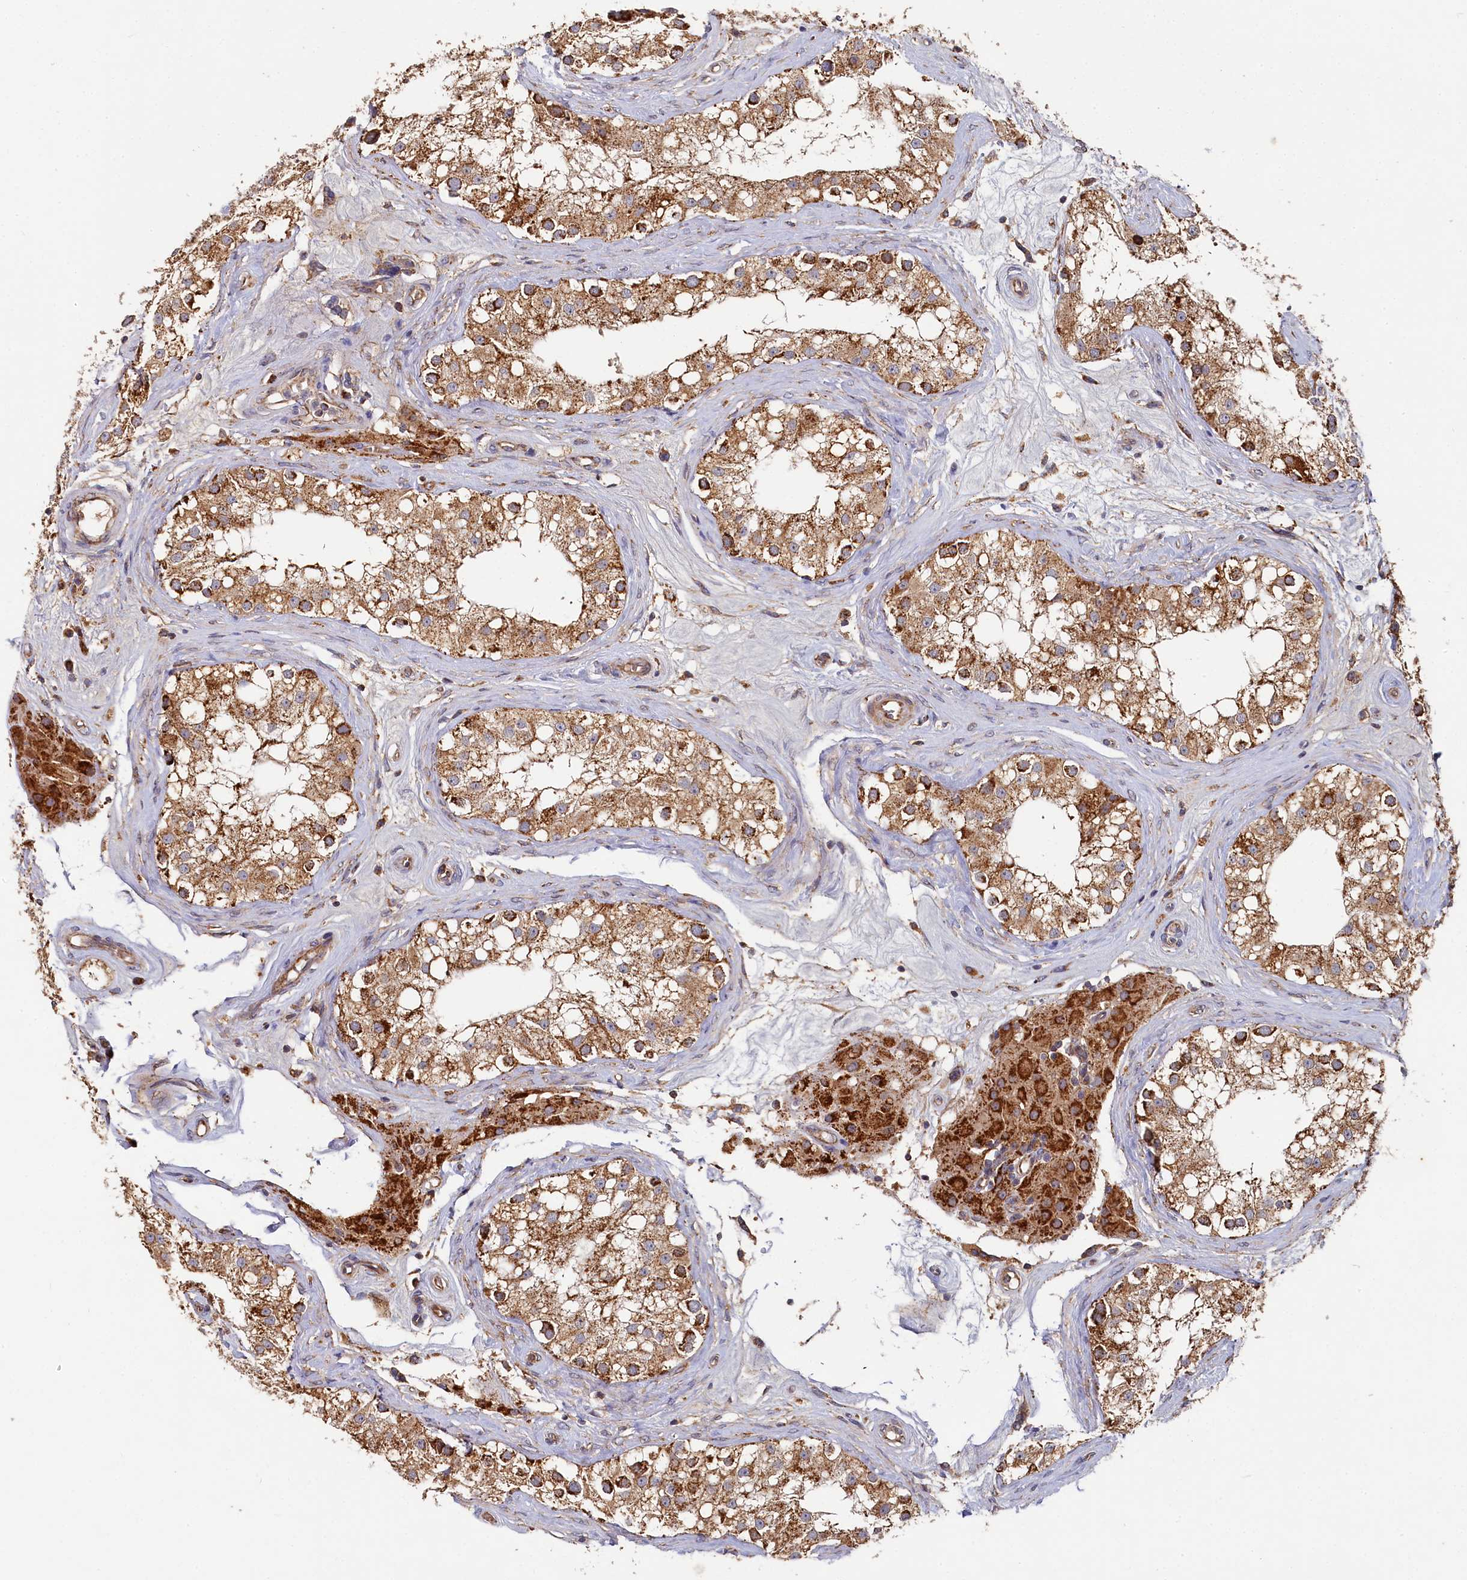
{"staining": {"intensity": "moderate", "quantity": ">75%", "location": "cytoplasmic/membranous"}, "tissue": "testis", "cell_type": "Cells in seminiferous ducts", "image_type": "normal", "snomed": [{"axis": "morphology", "description": "Normal tissue, NOS"}, {"axis": "topography", "description": "Testis"}], "caption": "High-magnification brightfield microscopy of benign testis stained with DAB (brown) and counterstained with hematoxylin (blue). cells in seminiferous ducts exhibit moderate cytoplasmic/membranous positivity is seen in about>75% of cells.", "gene": "HAUS2", "patient": {"sex": "male", "age": 84}}